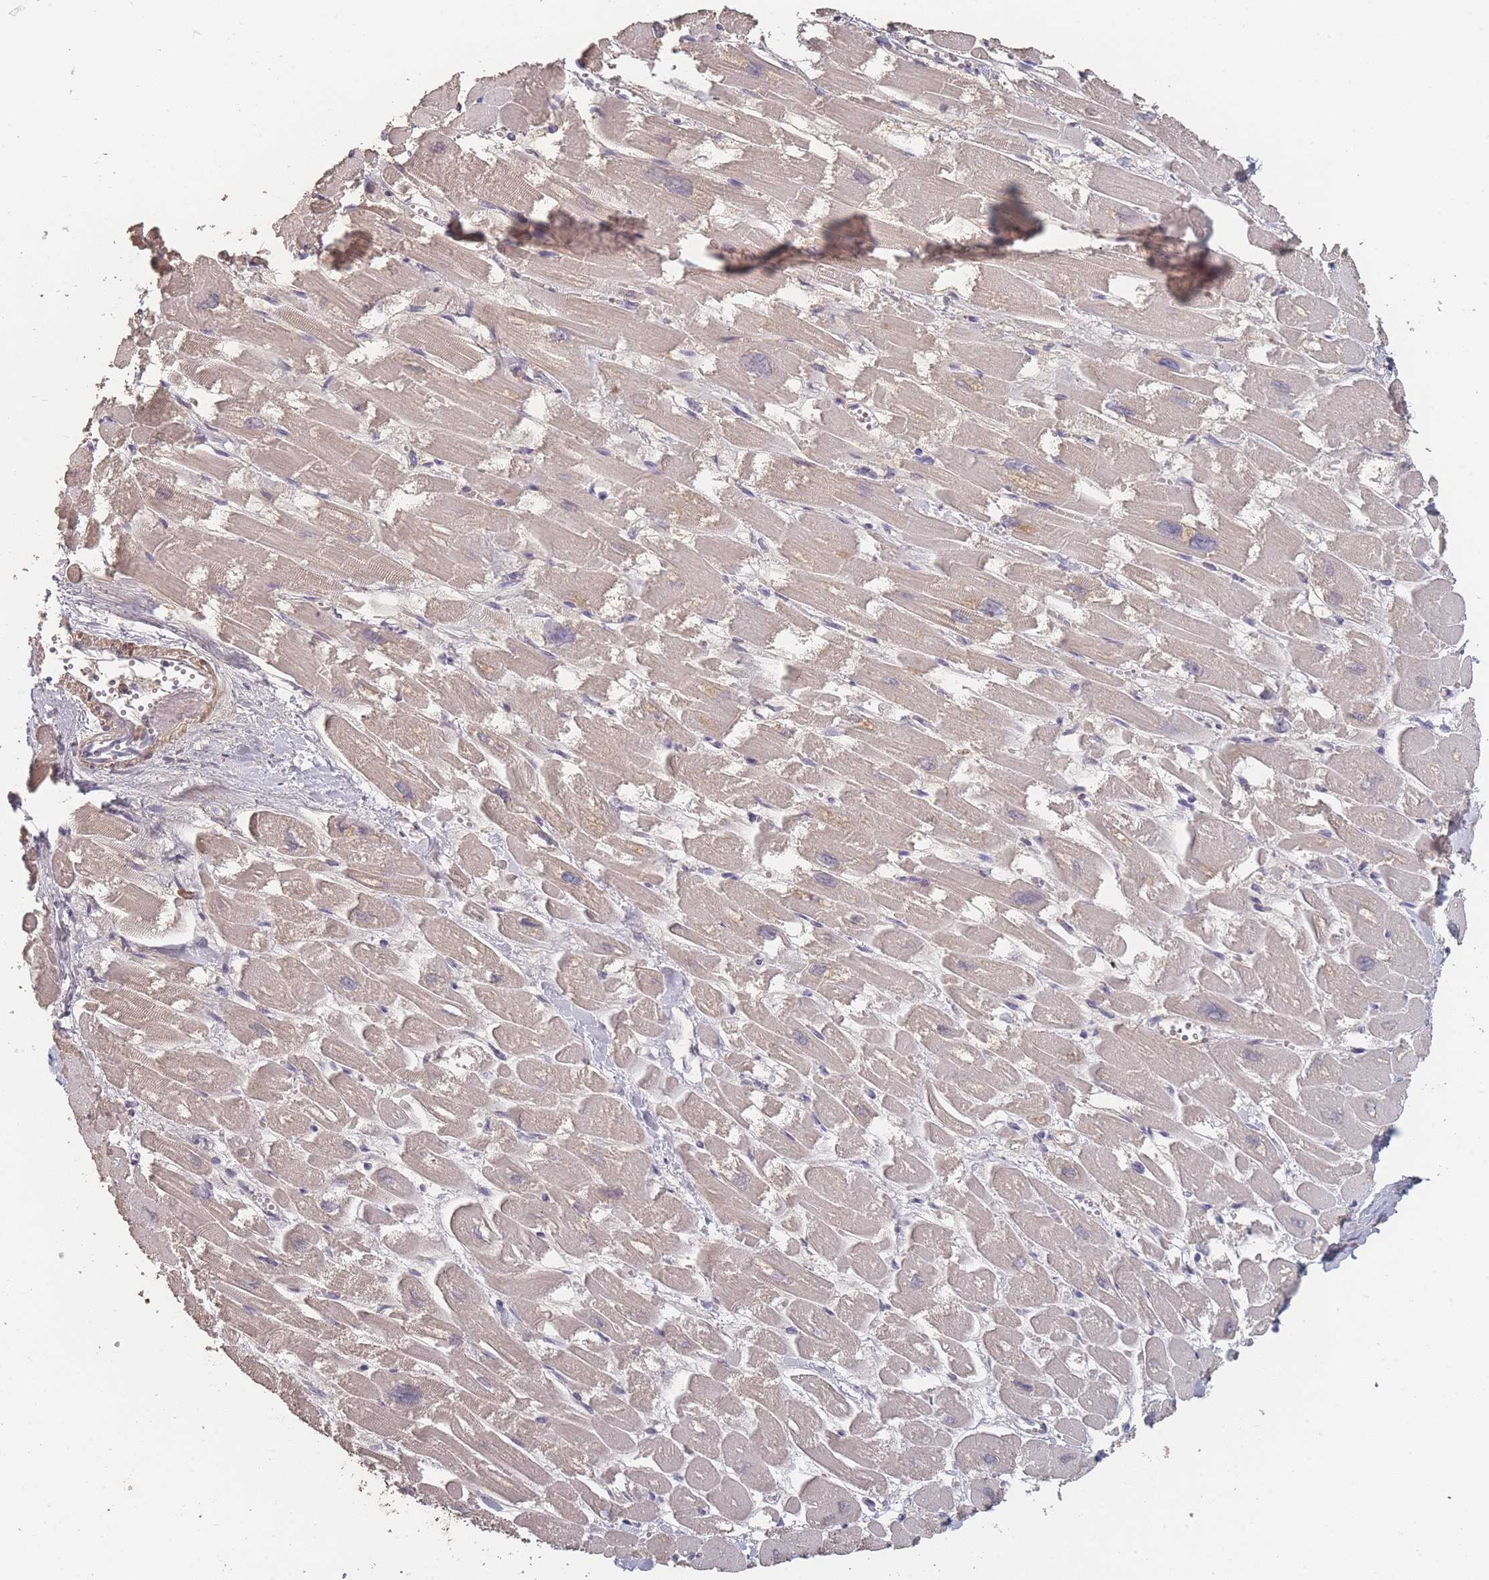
{"staining": {"intensity": "moderate", "quantity": "<25%", "location": "cytoplasmic/membranous"}, "tissue": "heart muscle", "cell_type": "Cardiomyocytes", "image_type": "normal", "snomed": [{"axis": "morphology", "description": "Normal tissue, NOS"}, {"axis": "topography", "description": "Heart"}], "caption": "Moderate cytoplasmic/membranous expression for a protein is identified in about <25% of cardiomyocytes of unremarkable heart muscle using immunohistochemistry (IHC).", "gene": "BST1", "patient": {"sex": "male", "age": 54}}